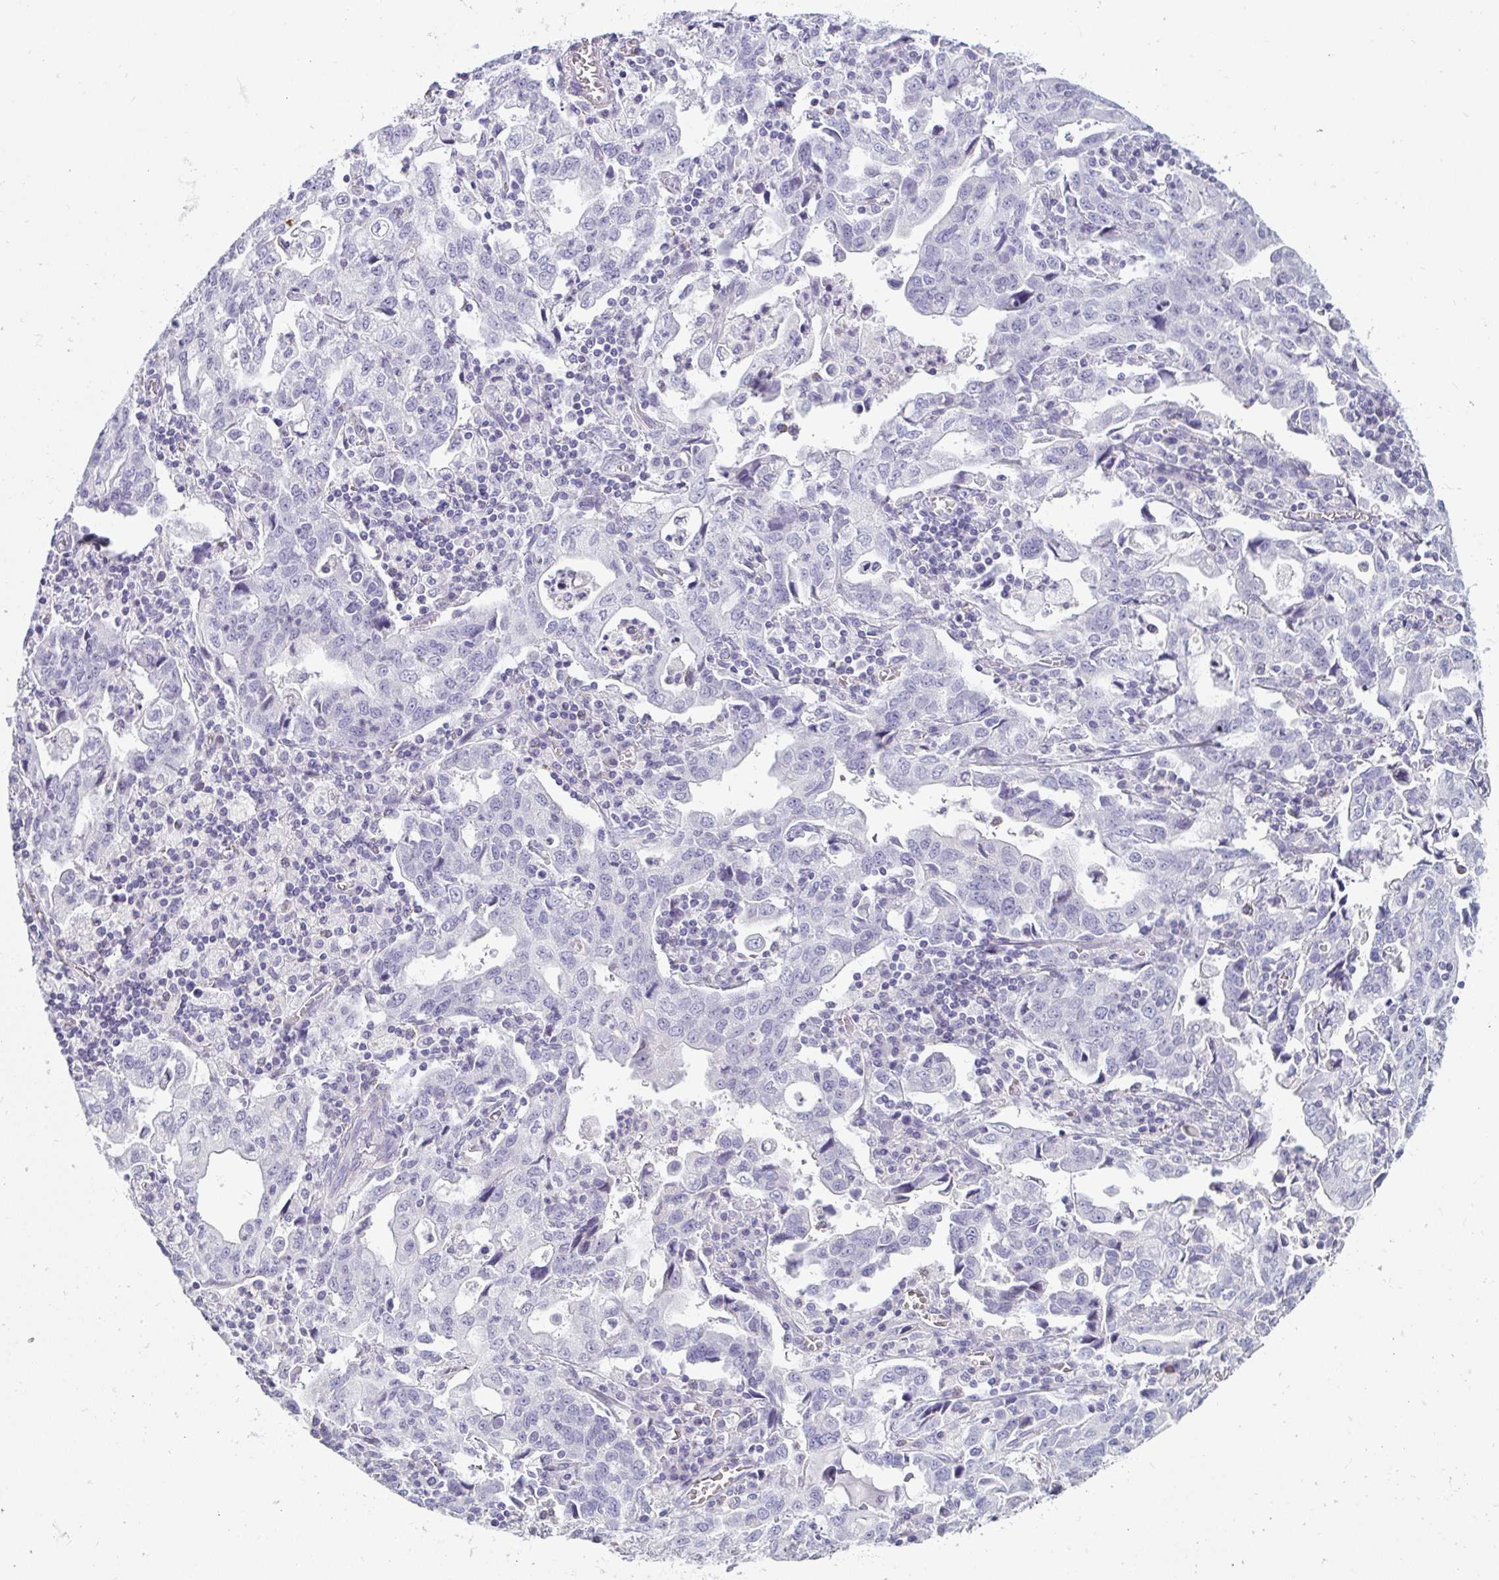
{"staining": {"intensity": "negative", "quantity": "none", "location": "none"}, "tissue": "stomach cancer", "cell_type": "Tumor cells", "image_type": "cancer", "snomed": [{"axis": "morphology", "description": "Adenocarcinoma, NOS"}, {"axis": "topography", "description": "Stomach, upper"}], "caption": "High magnification brightfield microscopy of stomach cancer stained with DAB (3,3'-diaminobenzidine) (brown) and counterstained with hematoxylin (blue): tumor cells show no significant positivity.", "gene": "SHB", "patient": {"sex": "male", "age": 85}}